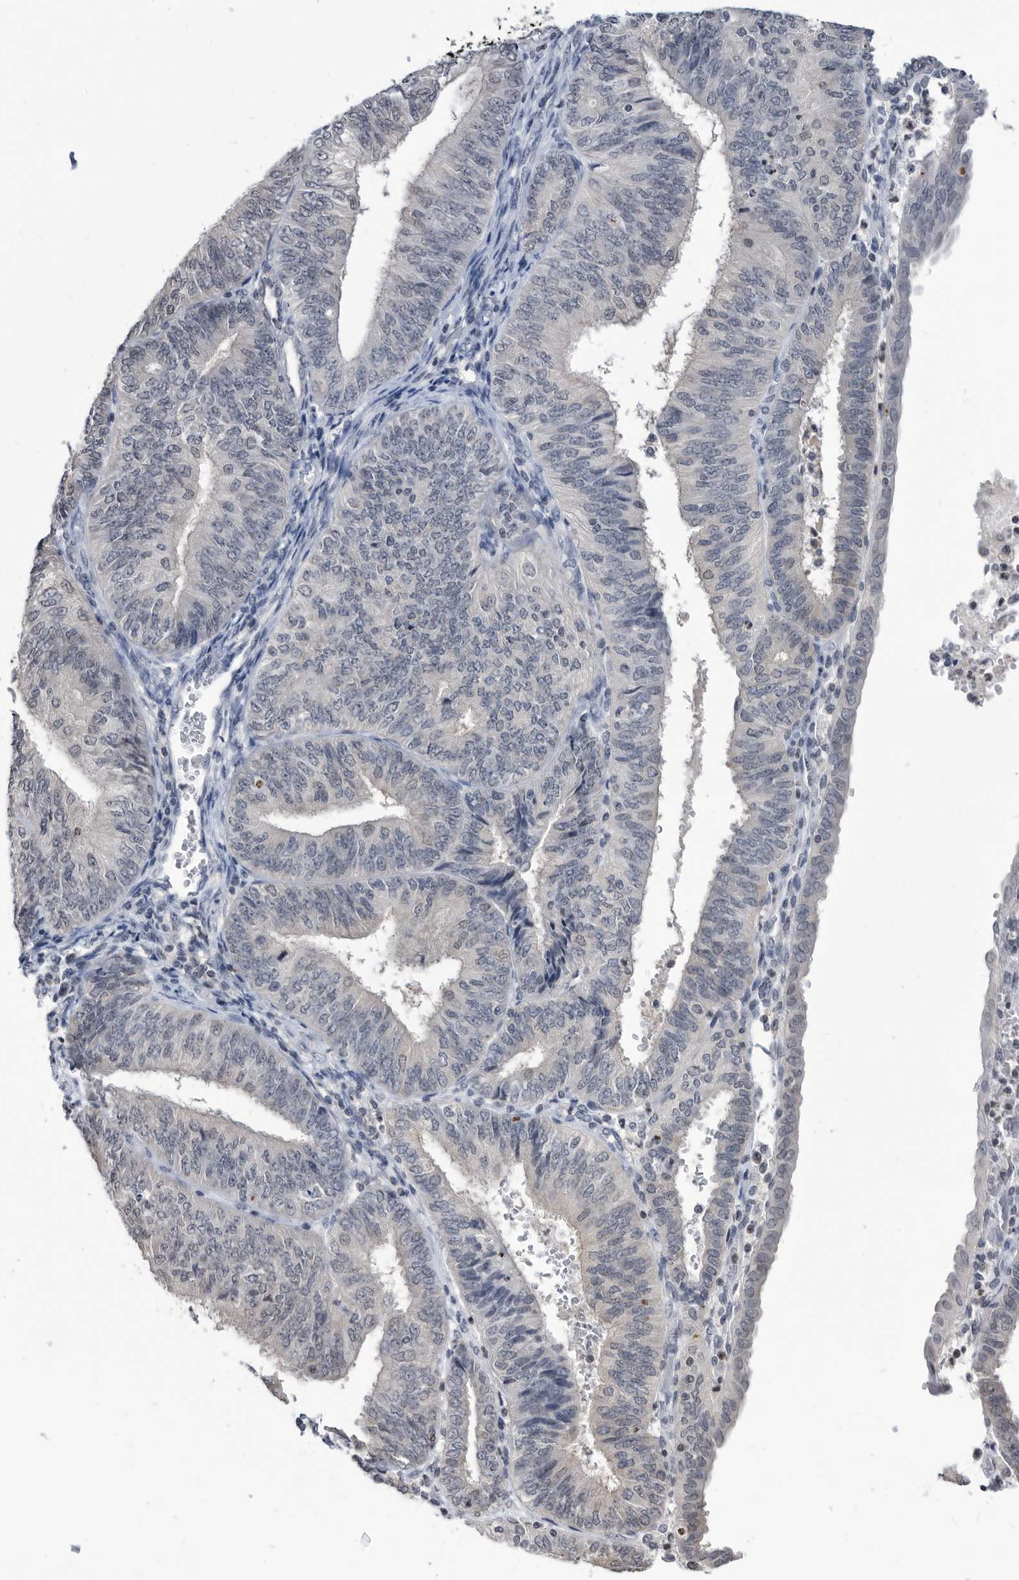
{"staining": {"intensity": "weak", "quantity": "<25%", "location": "nuclear"}, "tissue": "endometrial cancer", "cell_type": "Tumor cells", "image_type": "cancer", "snomed": [{"axis": "morphology", "description": "Adenocarcinoma, NOS"}, {"axis": "topography", "description": "Endometrium"}], "caption": "Endometrial cancer was stained to show a protein in brown. There is no significant staining in tumor cells.", "gene": "TSTD1", "patient": {"sex": "female", "age": 58}}